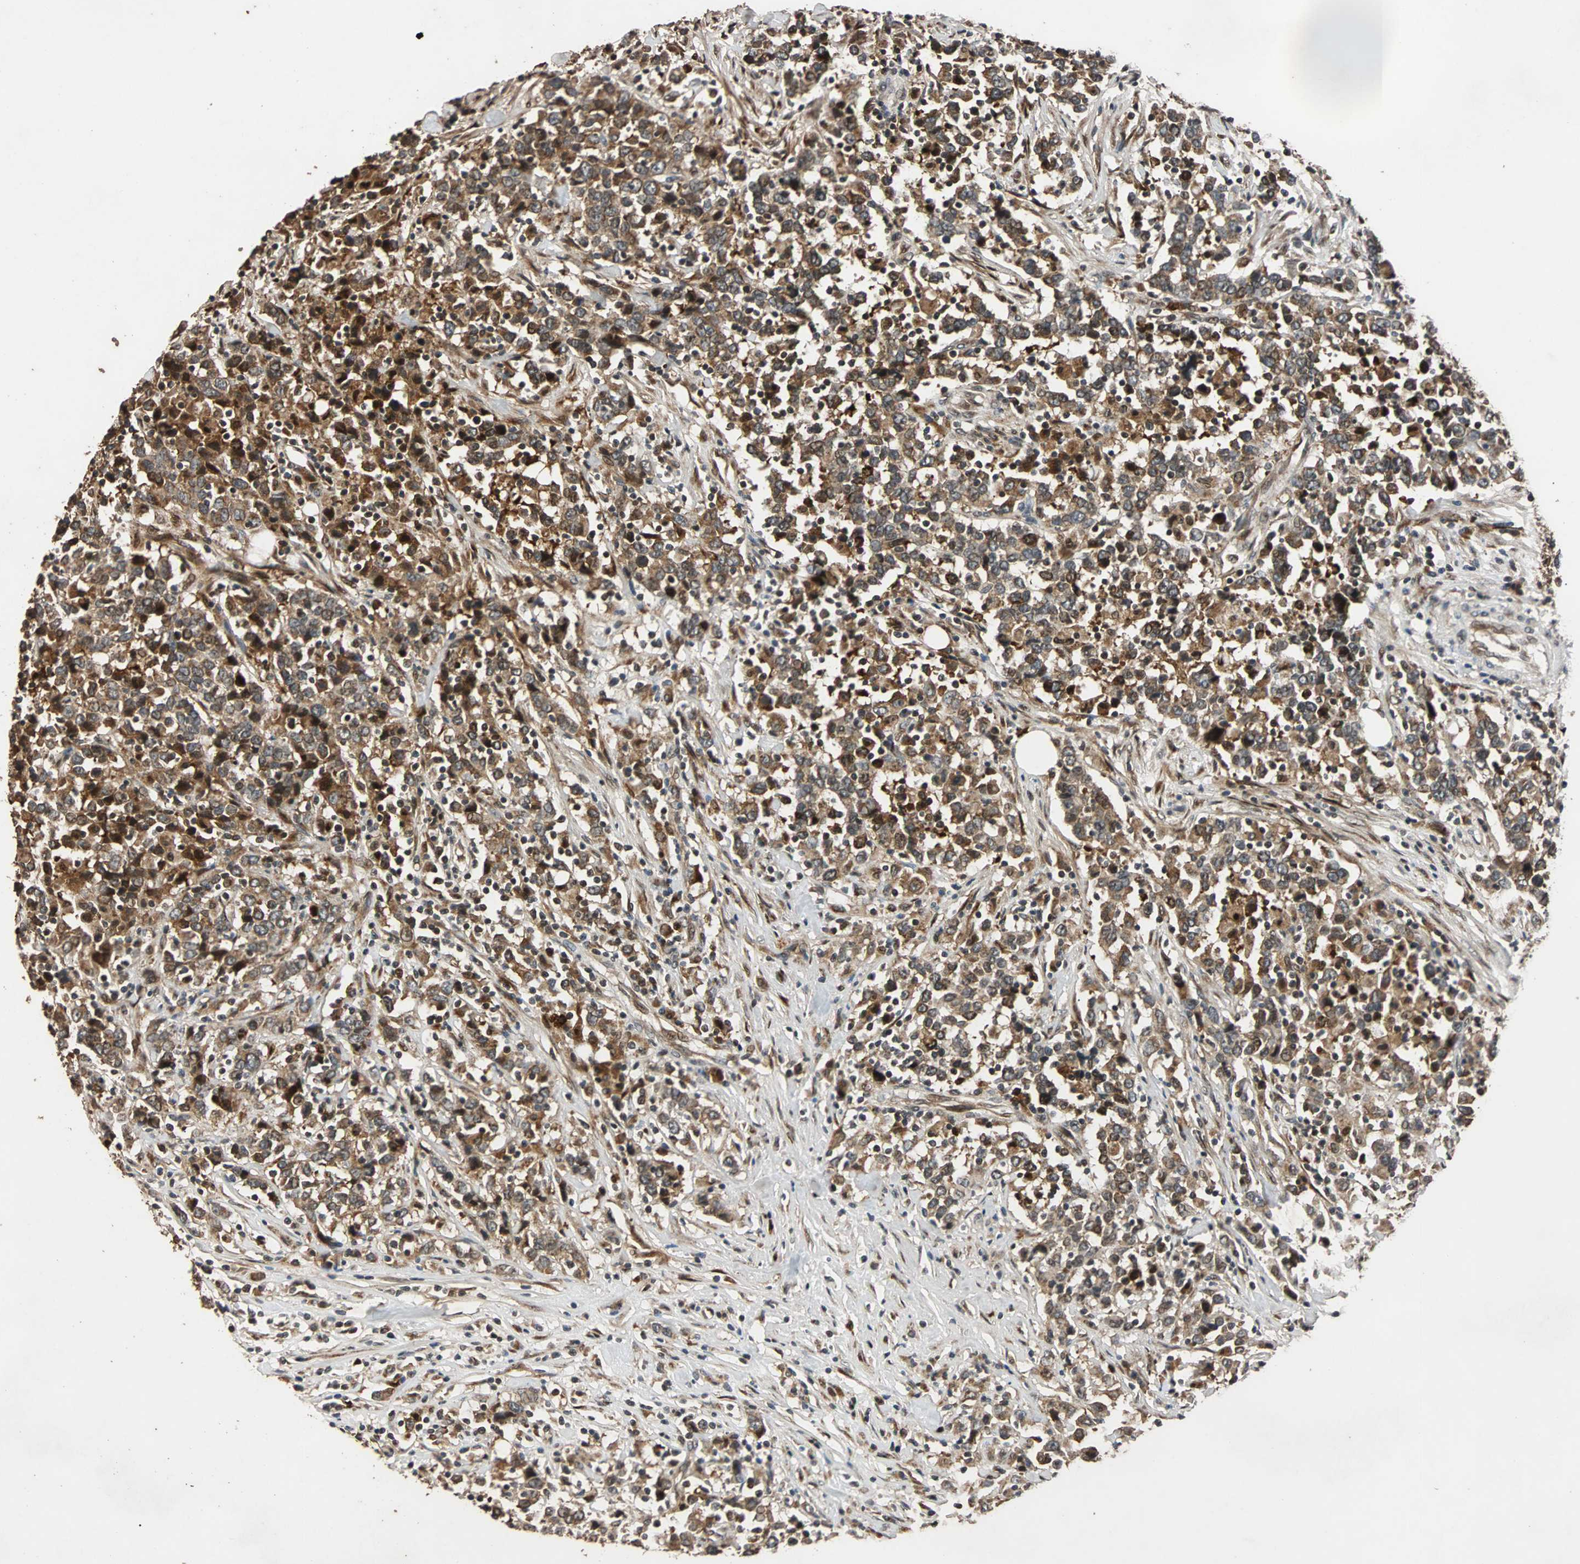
{"staining": {"intensity": "strong", "quantity": ">75%", "location": "cytoplasmic/membranous,nuclear"}, "tissue": "urothelial cancer", "cell_type": "Tumor cells", "image_type": "cancer", "snomed": [{"axis": "morphology", "description": "Urothelial carcinoma, High grade"}, {"axis": "topography", "description": "Urinary bladder"}], "caption": "Strong cytoplasmic/membranous and nuclear expression for a protein is identified in approximately >75% of tumor cells of urothelial cancer using immunohistochemistry.", "gene": "USP31", "patient": {"sex": "male", "age": 61}}